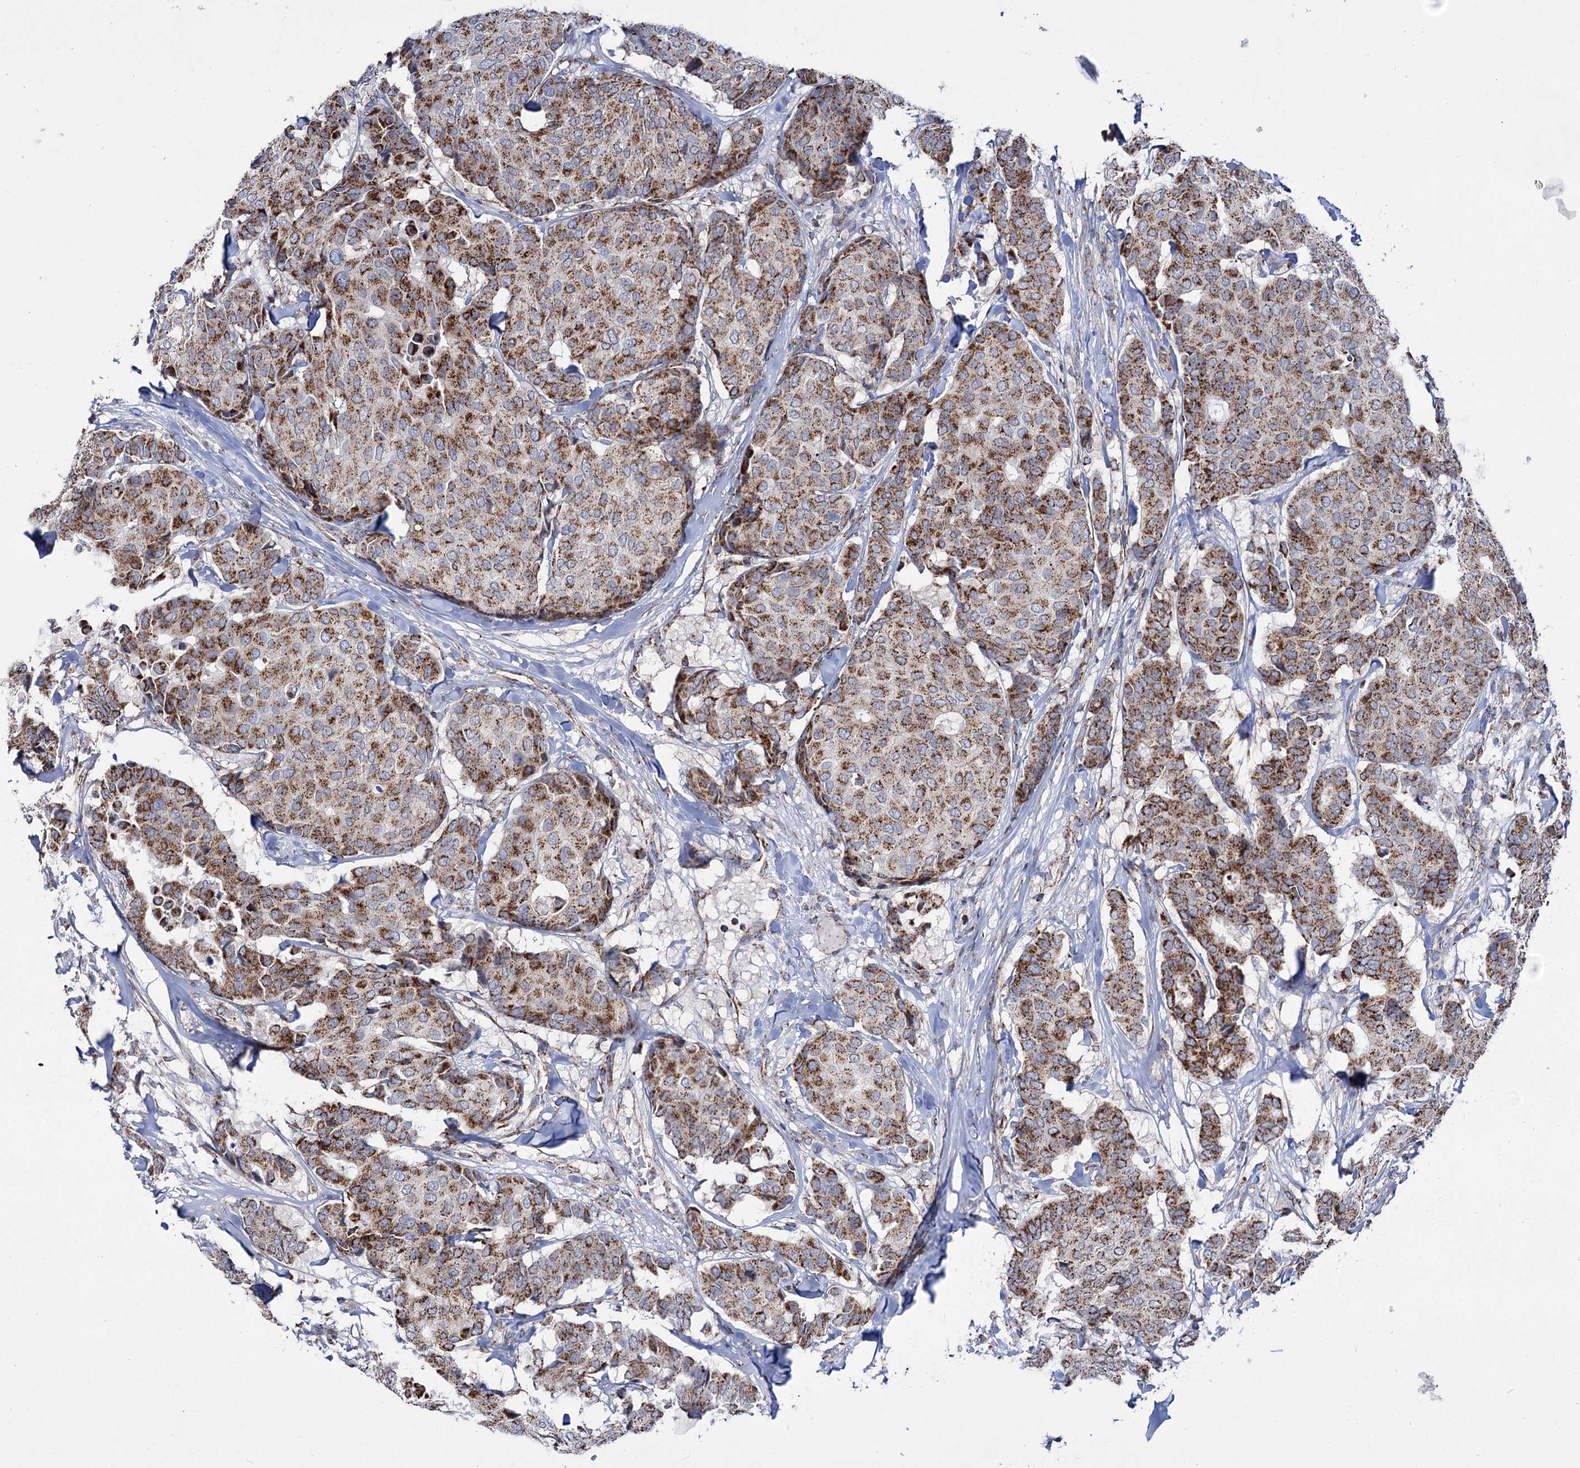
{"staining": {"intensity": "moderate", "quantity": ">75%", "location": "cytoplasmic/membranous"}, "tissue": "breast cancer", "cell_type": "Tumor cells", "image_type": "cancer", "snomed": [{"axis": "morphology", "description": "Duct carcinoma"}, {"axis": "topography", "description": "Breast"}], "caption": "Tumor cells display medium levels of moderate cytoplasmic/membranous positivity in approximately >75% of cells in human infiltrating ductal carcinoma (breast). Nuclei are stained in blue.", "gene": "ABHD10", "patient": {"sex": "female", "age": 75}}